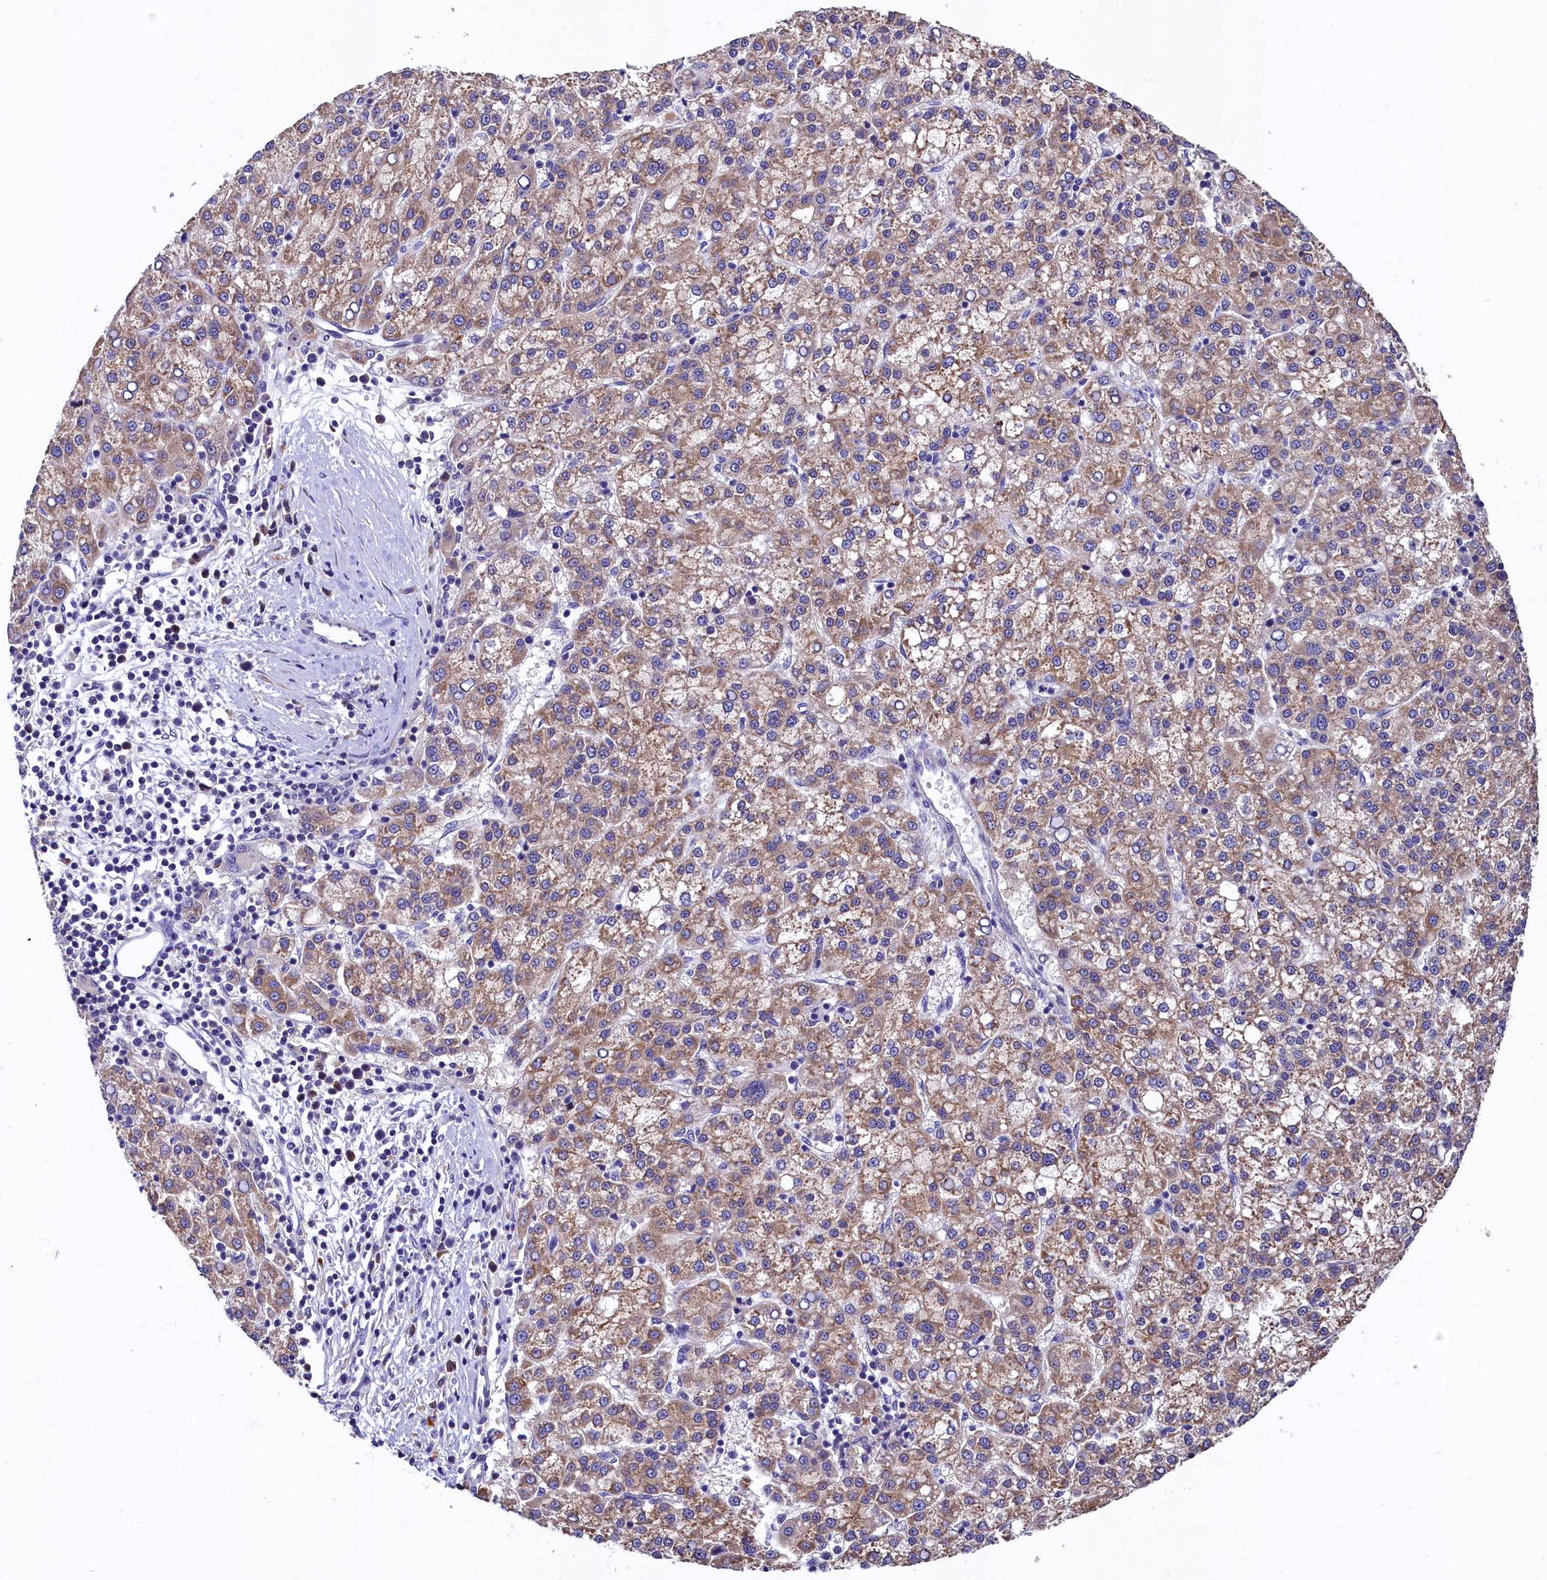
{"staining": {"intensity": "moderate", "quantity": ">75%", "location": "cytoplasmic/membranous"}, "tissue": "liver cancer", "cell_type": "Tumor cells", "image_type": "cancer", "snomed": [{"axis": "morphology", "description": "Carcinoma, Hepatocellular, NOS"}, {"axis": "topography", "description": "Liver"}], "caption": "Immunohistochemistry staining of hepatocellular carcinoma (liver), which displays medium levels of moderate cytoplasmic/membranous expression in about >75% of tumor cells indicating moderate cytoplasmic/membranous protein positivity. The staining was performed using DAB (3,3'-diaminobenzidine) (brown) for protein detection and nuclei were counterstained in hematoxylin (blue).", "gene": "EPS8L2", "patient": {"sex": "female", "age": 58}}